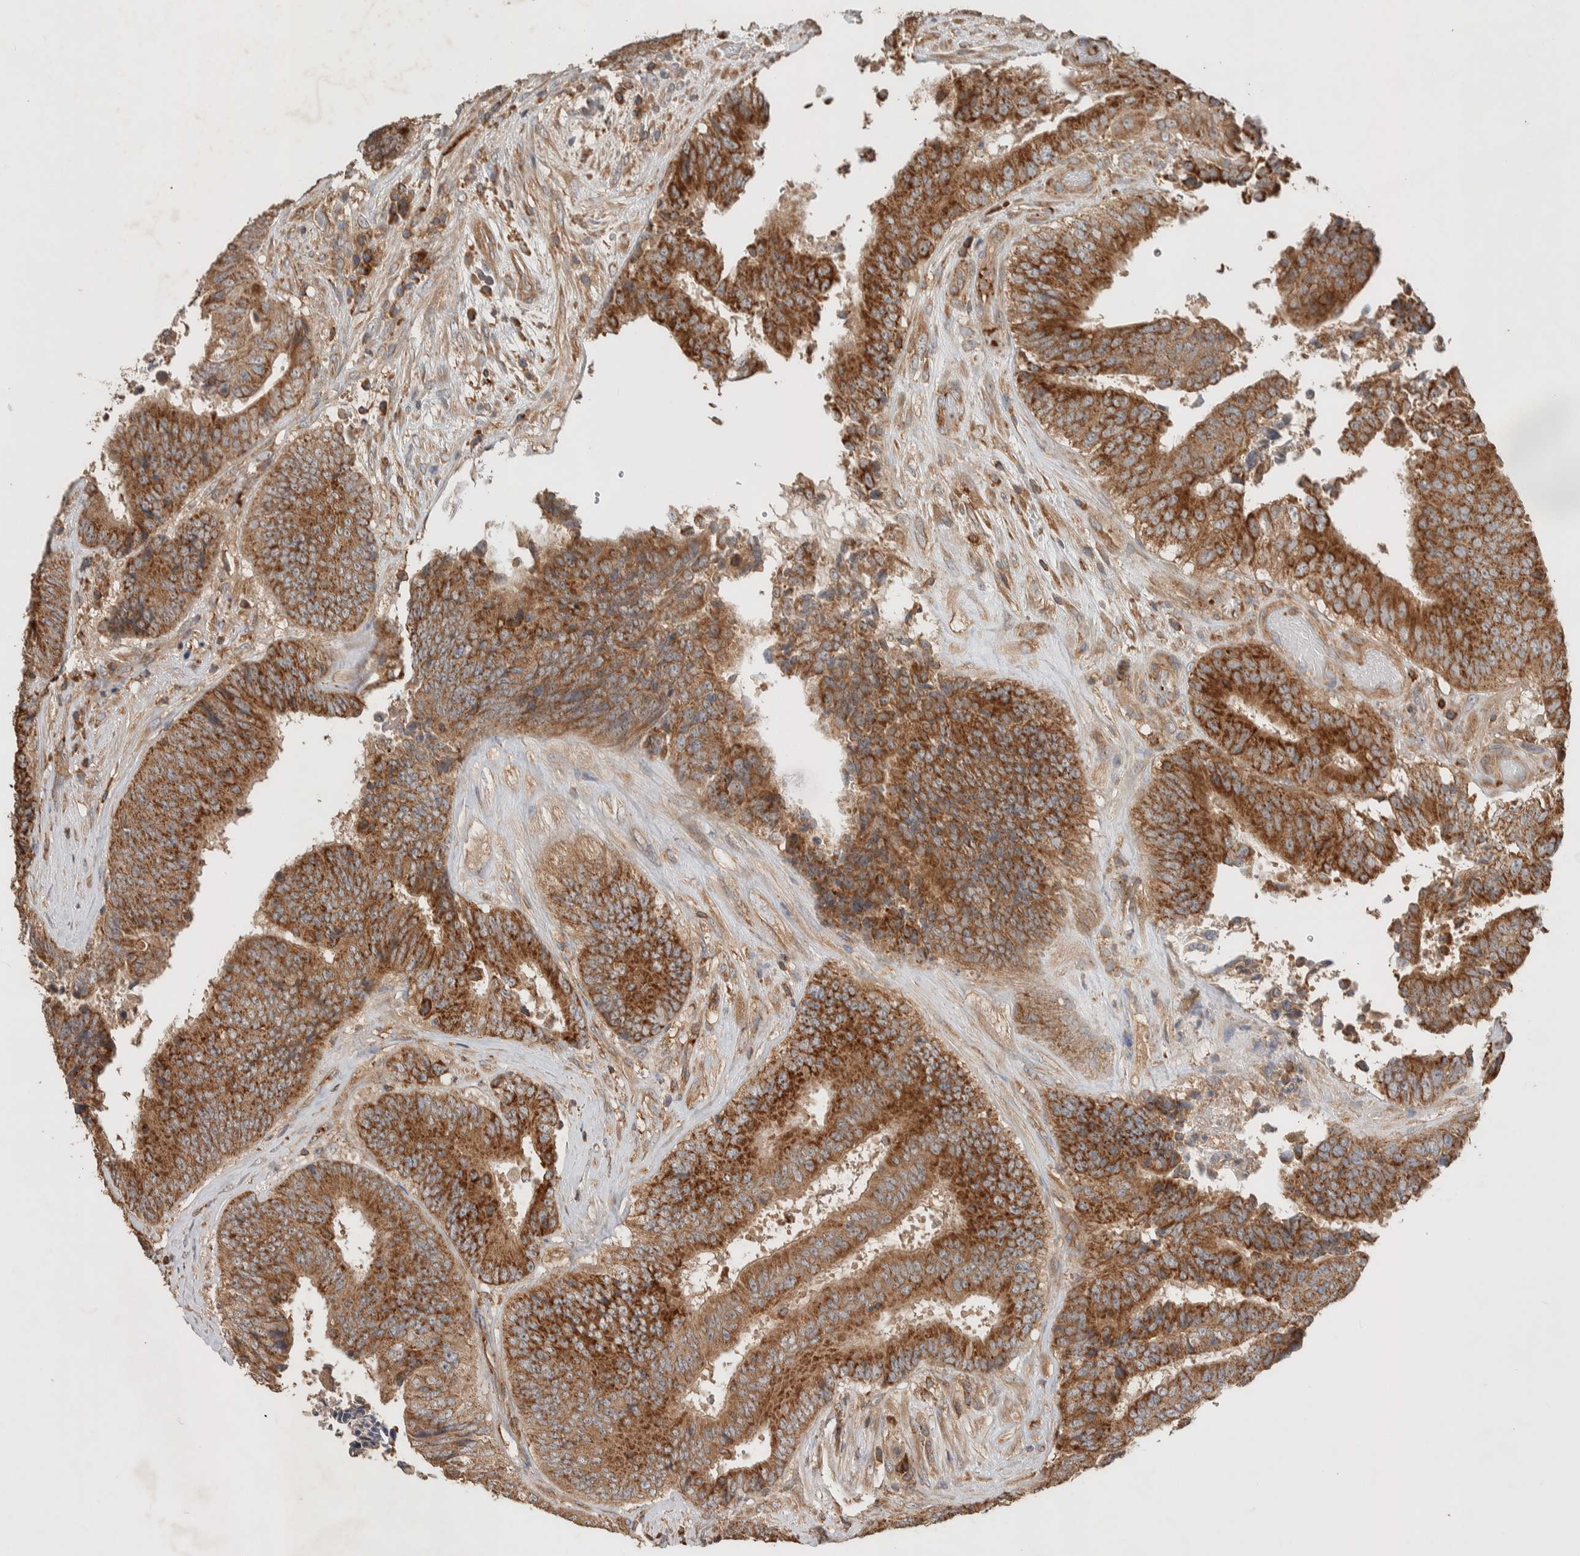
{"staining": {"intensity": "strong", "quantity": ">75%", "location": "cytoplasmic/membranous"}, "tissue": "colorectal cancer", "cell_type": "Tumor cells", "image_type": "cancer", "snomed": [{"axis": "morphology", "description": "Adenocarcinoma, NOS"}, {"axis": "topography", "description": "Rectum"}], "caption": "The micrograph reveals staining of colorectal cancer, revealing strong cytoplasmic/membranous protein positivity (brown color) within tumor cells.", "gene": "DEPTOR", "patient": {"sex": "male", "age": 72}}